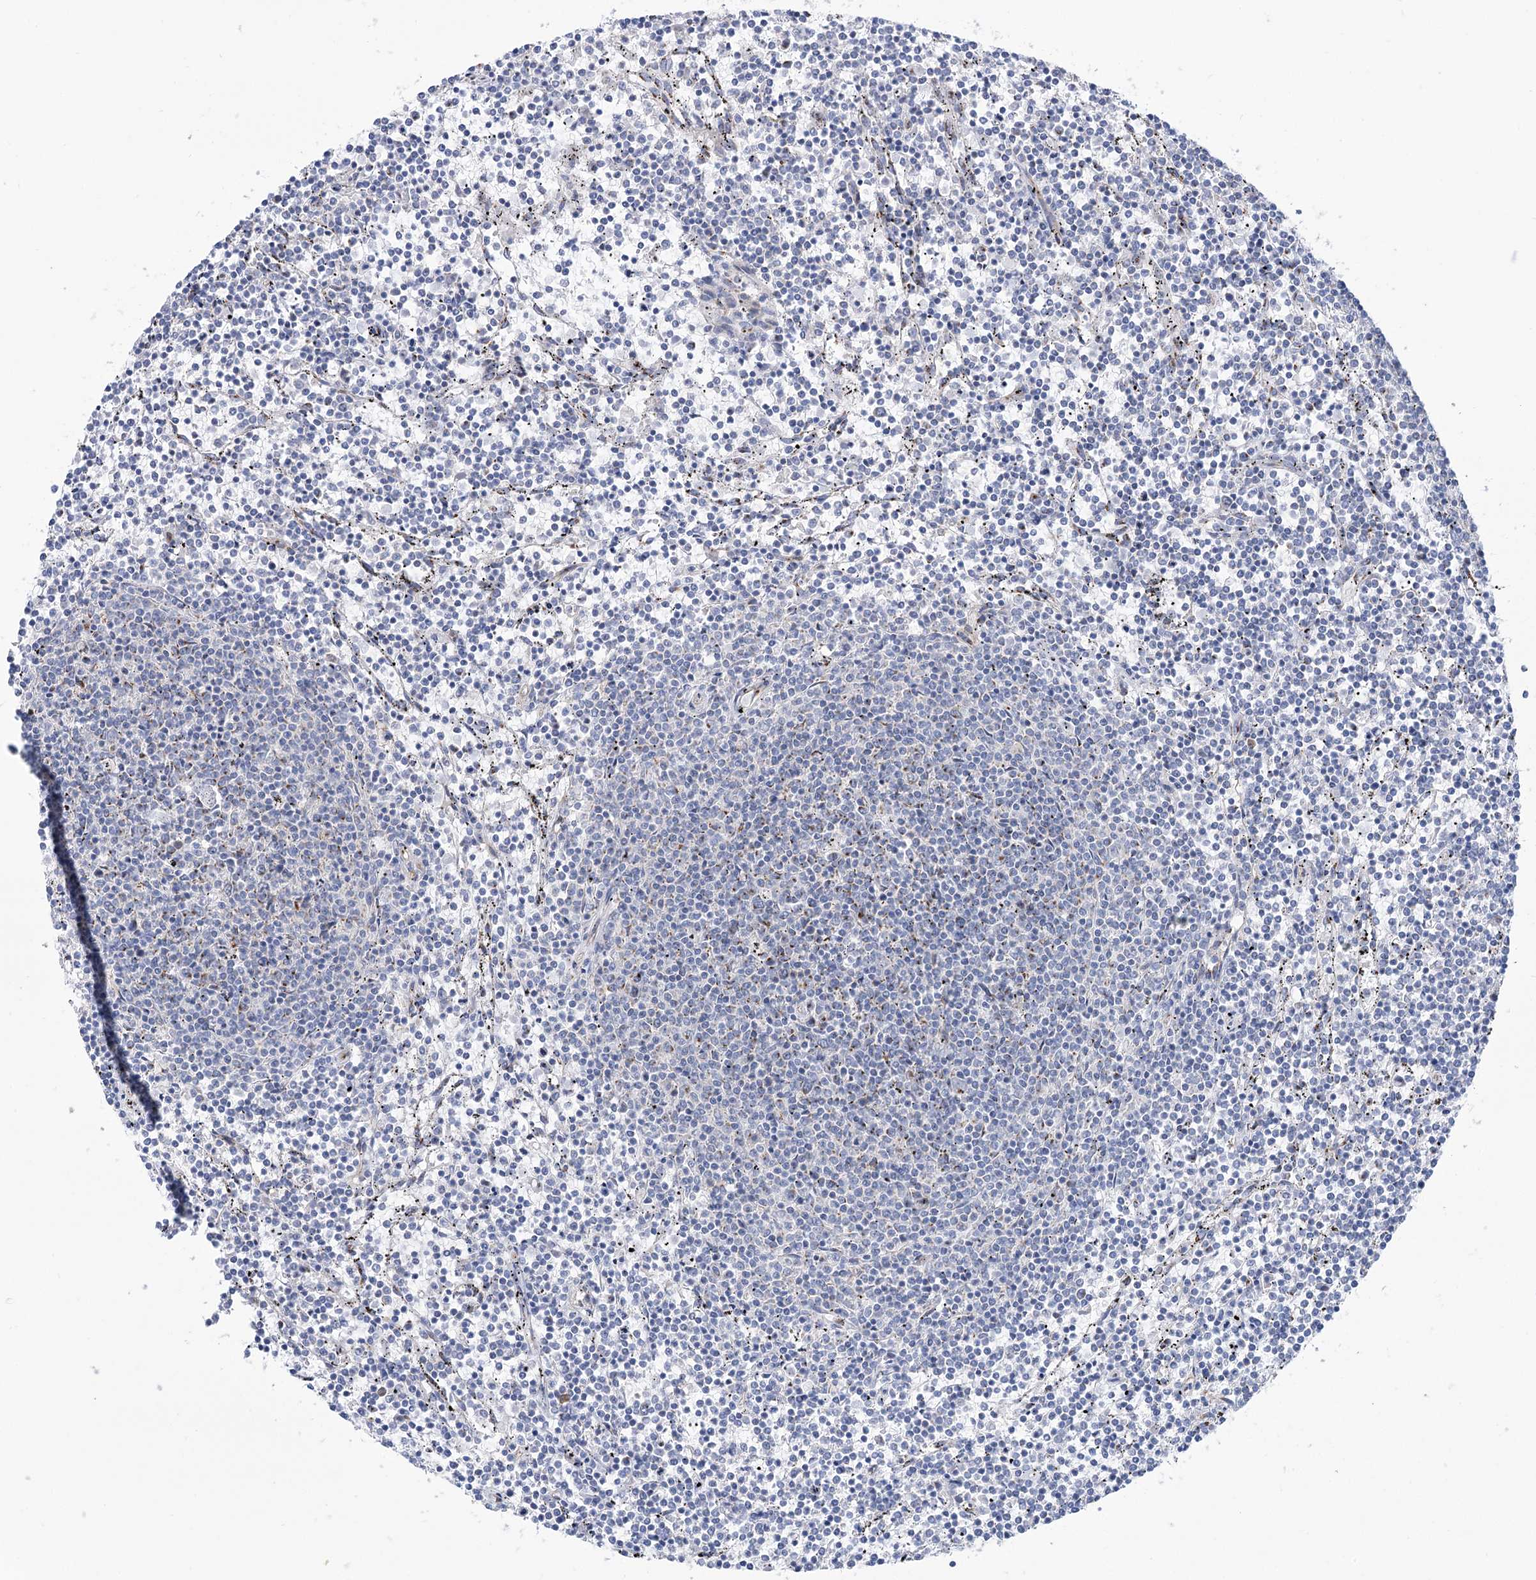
{"staining": {"intensity": "negative", "quantity": "none", "location": "none"}, "tissue": "lymphoma", "cell_type": "Tumor cells", "image_type": "cancer", "snomed": [{"axis": "morphology", "description": "Malignant lymphoma, non-Hodgkin's type, Low grade"}, {"axis": "topography", "description": "Spleen"}], "caption": "The micrograph shows no significant expression in tumor cells of lymphoma.", "gene": "TMEM165", "patient": {"sex": "female", "age": 50}}